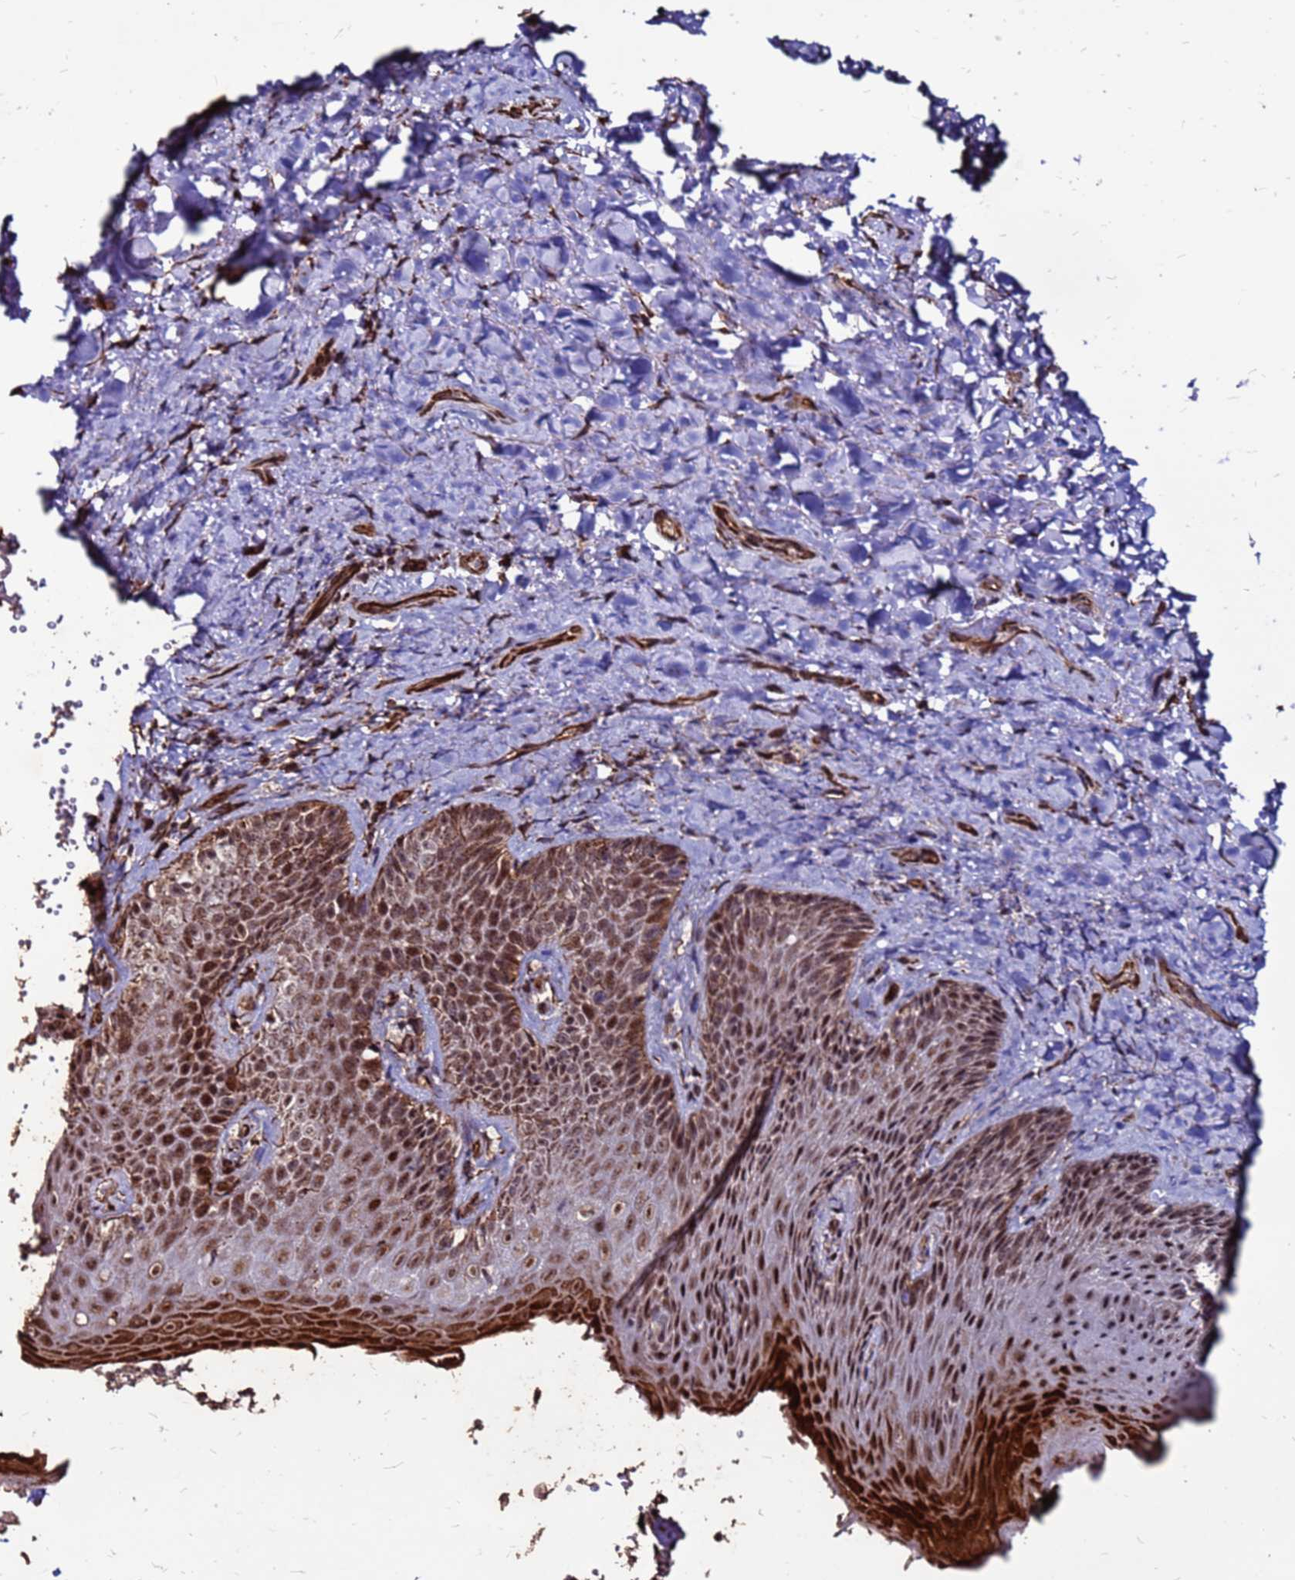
{"staining": {"intensity": "strong", "quantity": "25%-75%", "location": "nuclear"}, "tissue": "skin", "cell_type": "Epidermal cells", "image_type": "normal", "snomed": [{"axis": "morphology", "description": "Normal tissue, NOS"}, {"axis": "topography", "description": "Anal"}], "caption": "The photomicrograph demonstrates immunohistochemical staining of normal skin. There is strong nuclear positivity is identified in approximately 25%-75% of epidermal cells.", "gene": "CLK3", "patient": {"sex": "female", "age": 89}}